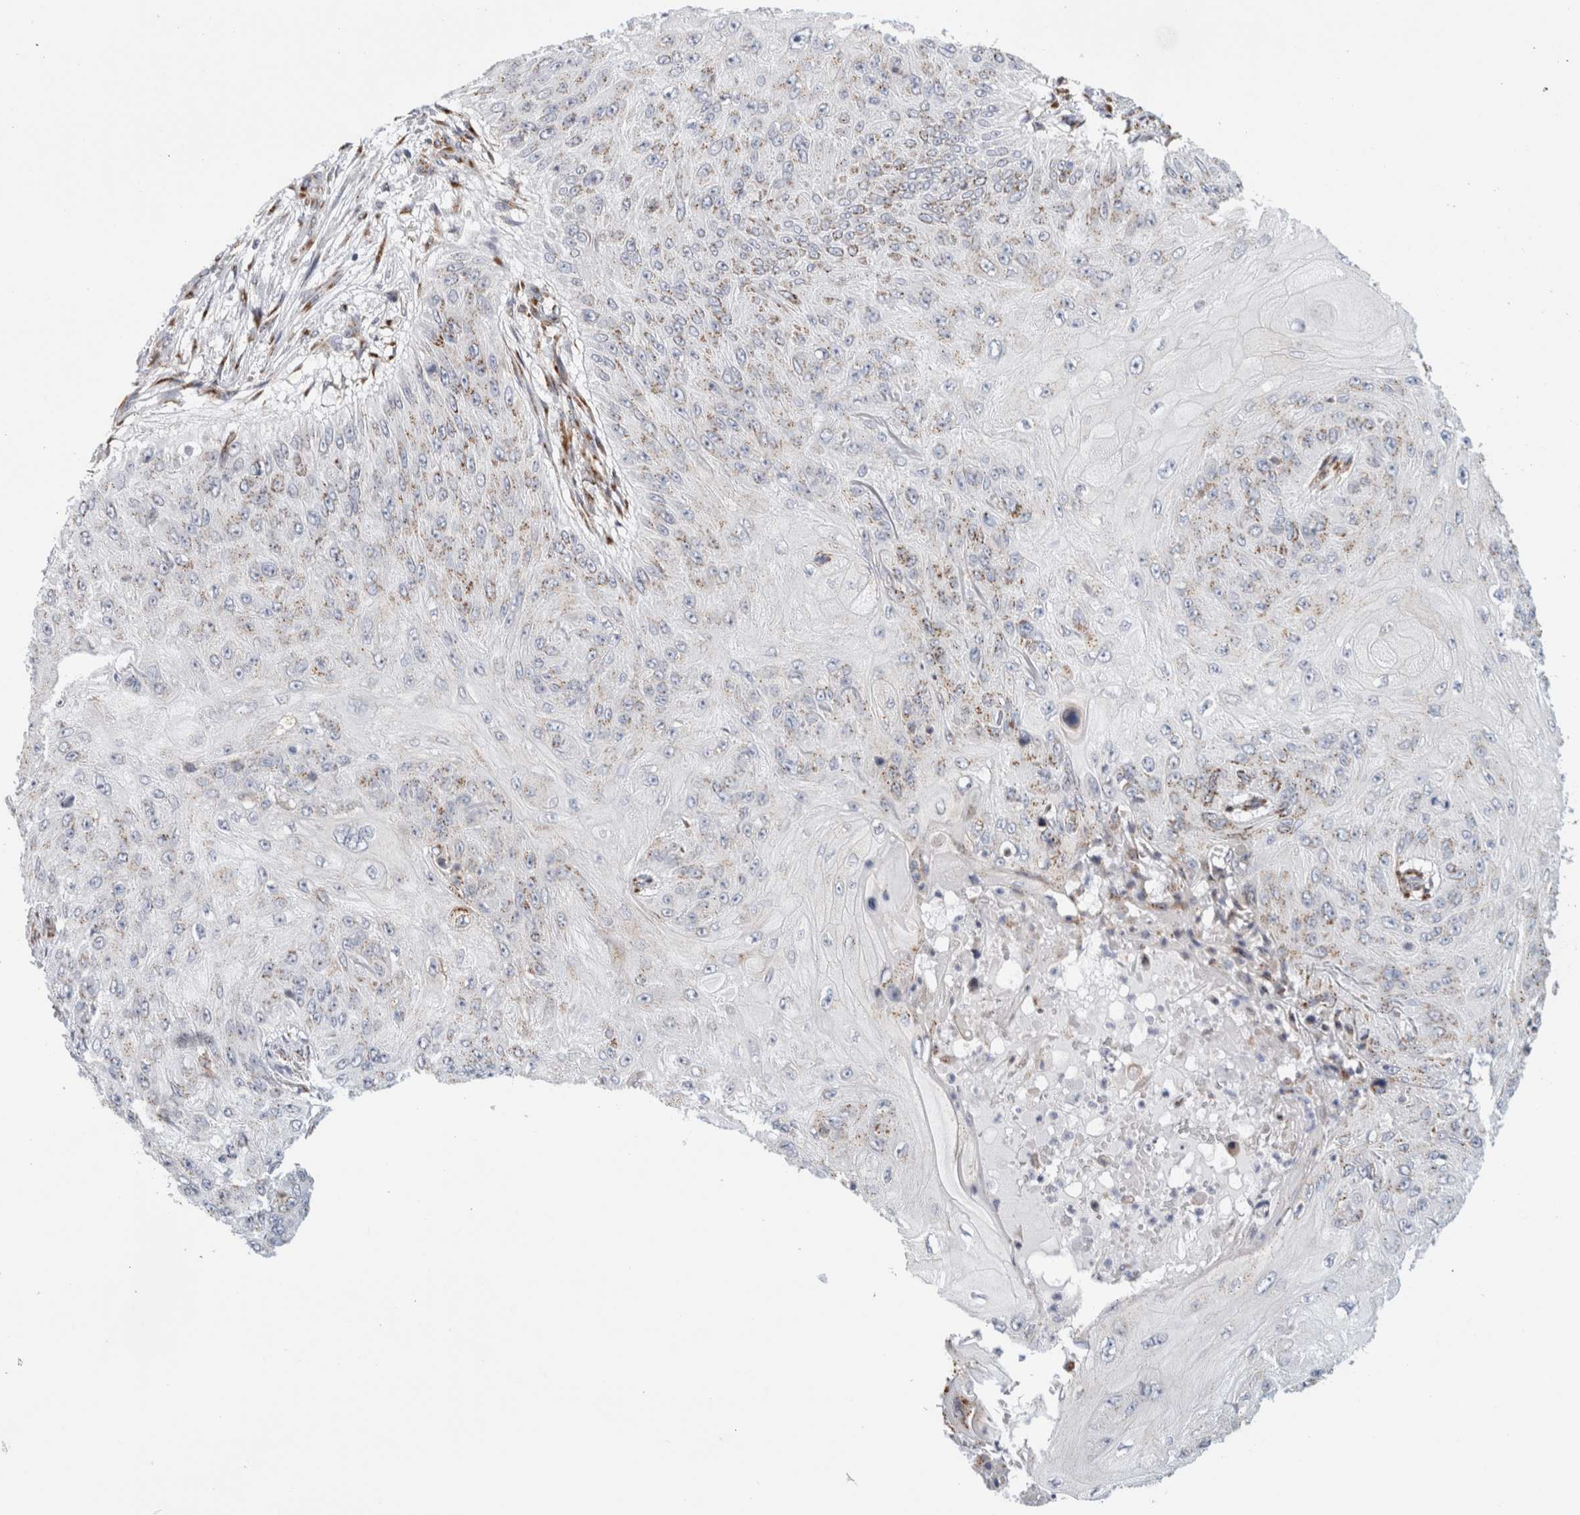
{"staining": {"intensity": "weak", "quantity": "25%-75%", "location": "cytoplasmic/membranous"}, "tissue": "skin cancer", "cell_type": "Tumor cells", "image_type": "cancer", "snomed": [{"axis": "morphology", "description": "Squamous cell carcinoma, NOS"}, {"axis": "topography", "description": "Skin"}], "caption": "Skin squamous cell carcinoma stained with a brown dye reveals weak cytoplasmic/membranous positive staining in approximately 25%-75% of tumor cells.", "gene": "MCFD2", "patient": {"sex": "female", "age": 80}}